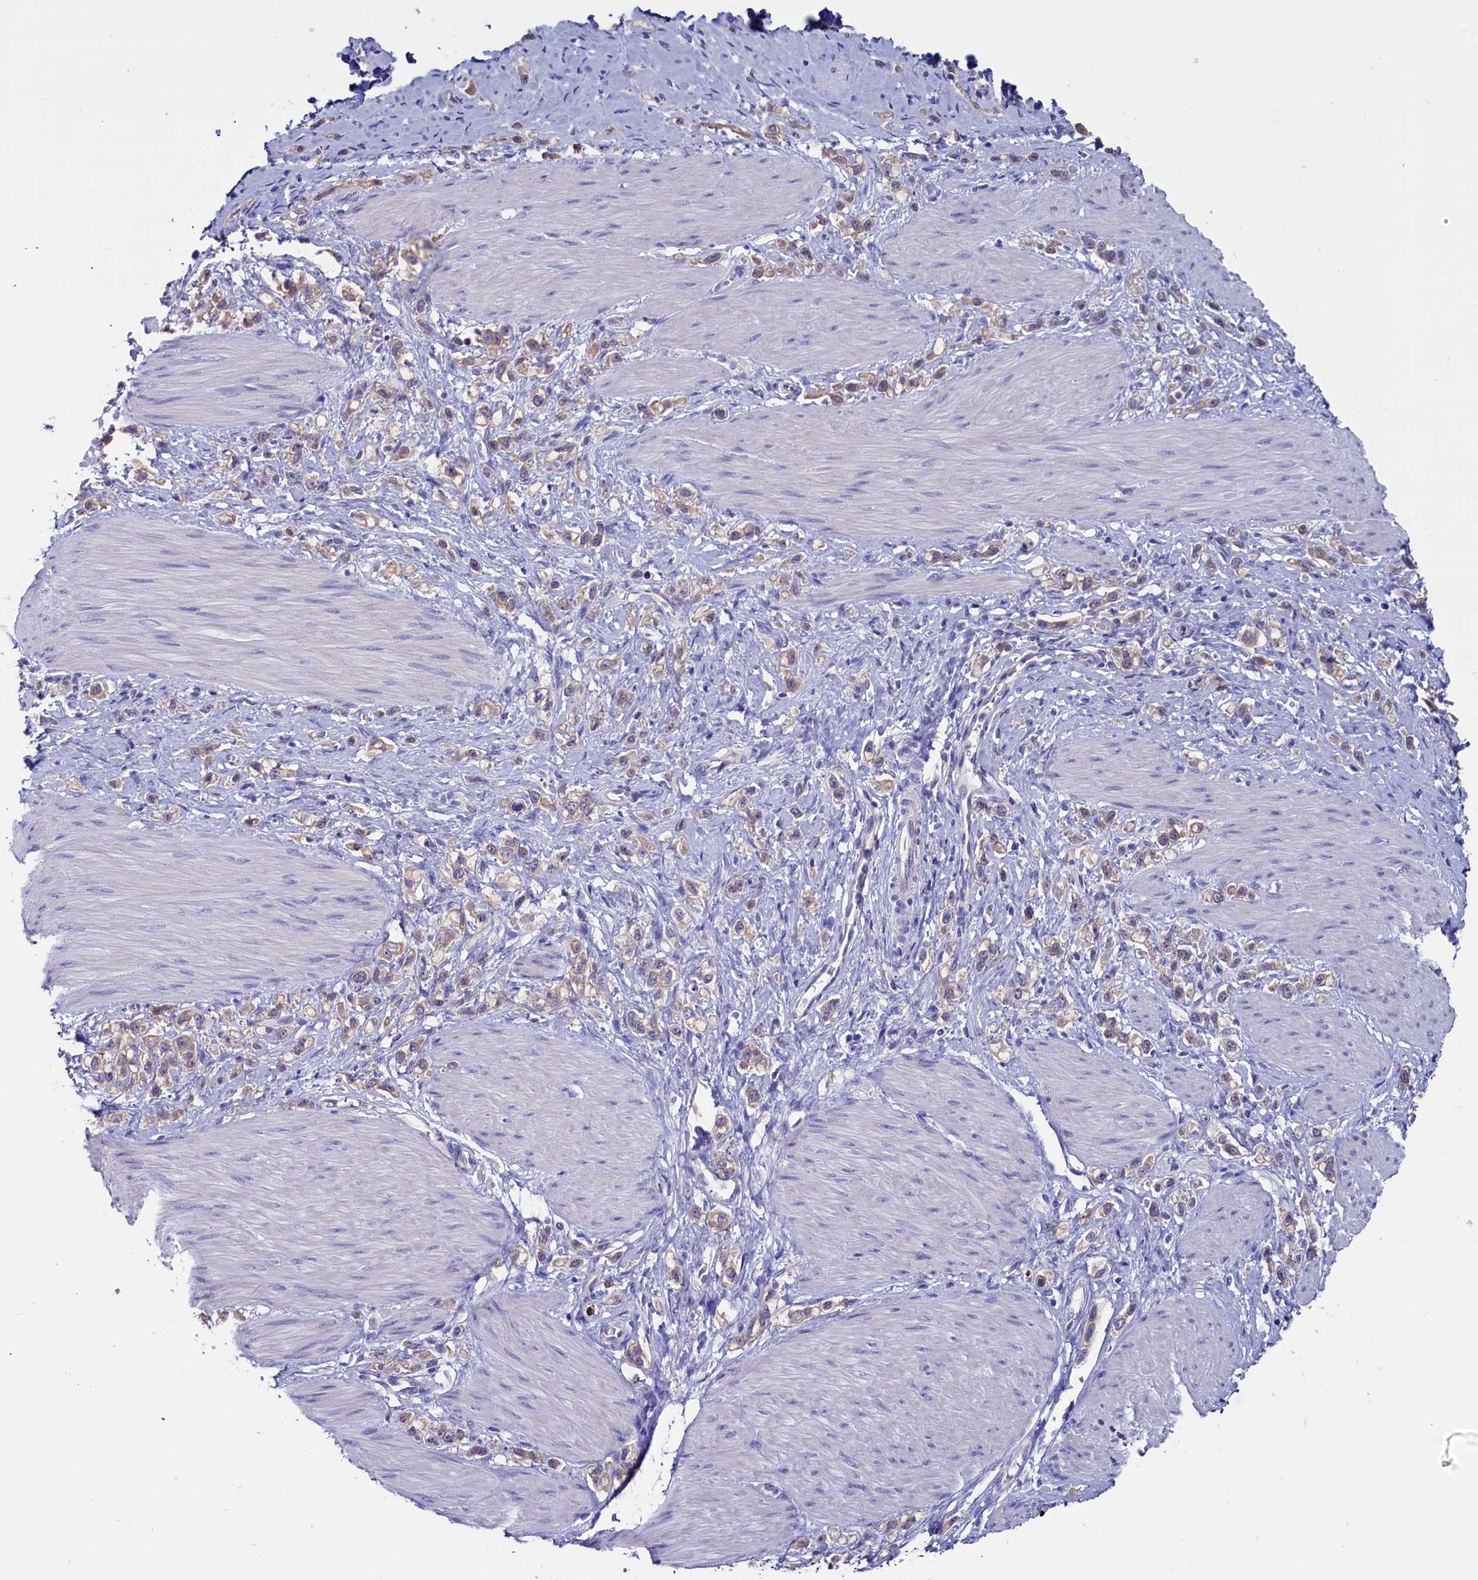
{"staining": {"intensity": "weak", "quantity": ">75%", "location": "cytoplasmic/membranous"}, "tissue": "stomach cancer", "cell_type": "Tumor cells", "image_type": "cancer", "snomed": [{"axis": "morphology", "description": "Adenocarcinoma, NOS"}, {"axis": "topography", "description": "Stomach"}], "caption": "Human stomach cancer (adenocarcinoma) stained for a protein (brown) exhibits weak cytoplasmic/membranous positive positivity in approximately >75% of tumor cells.", "gene": "CIAPIN1", "patient": {"sex": "female", "age": 65}}